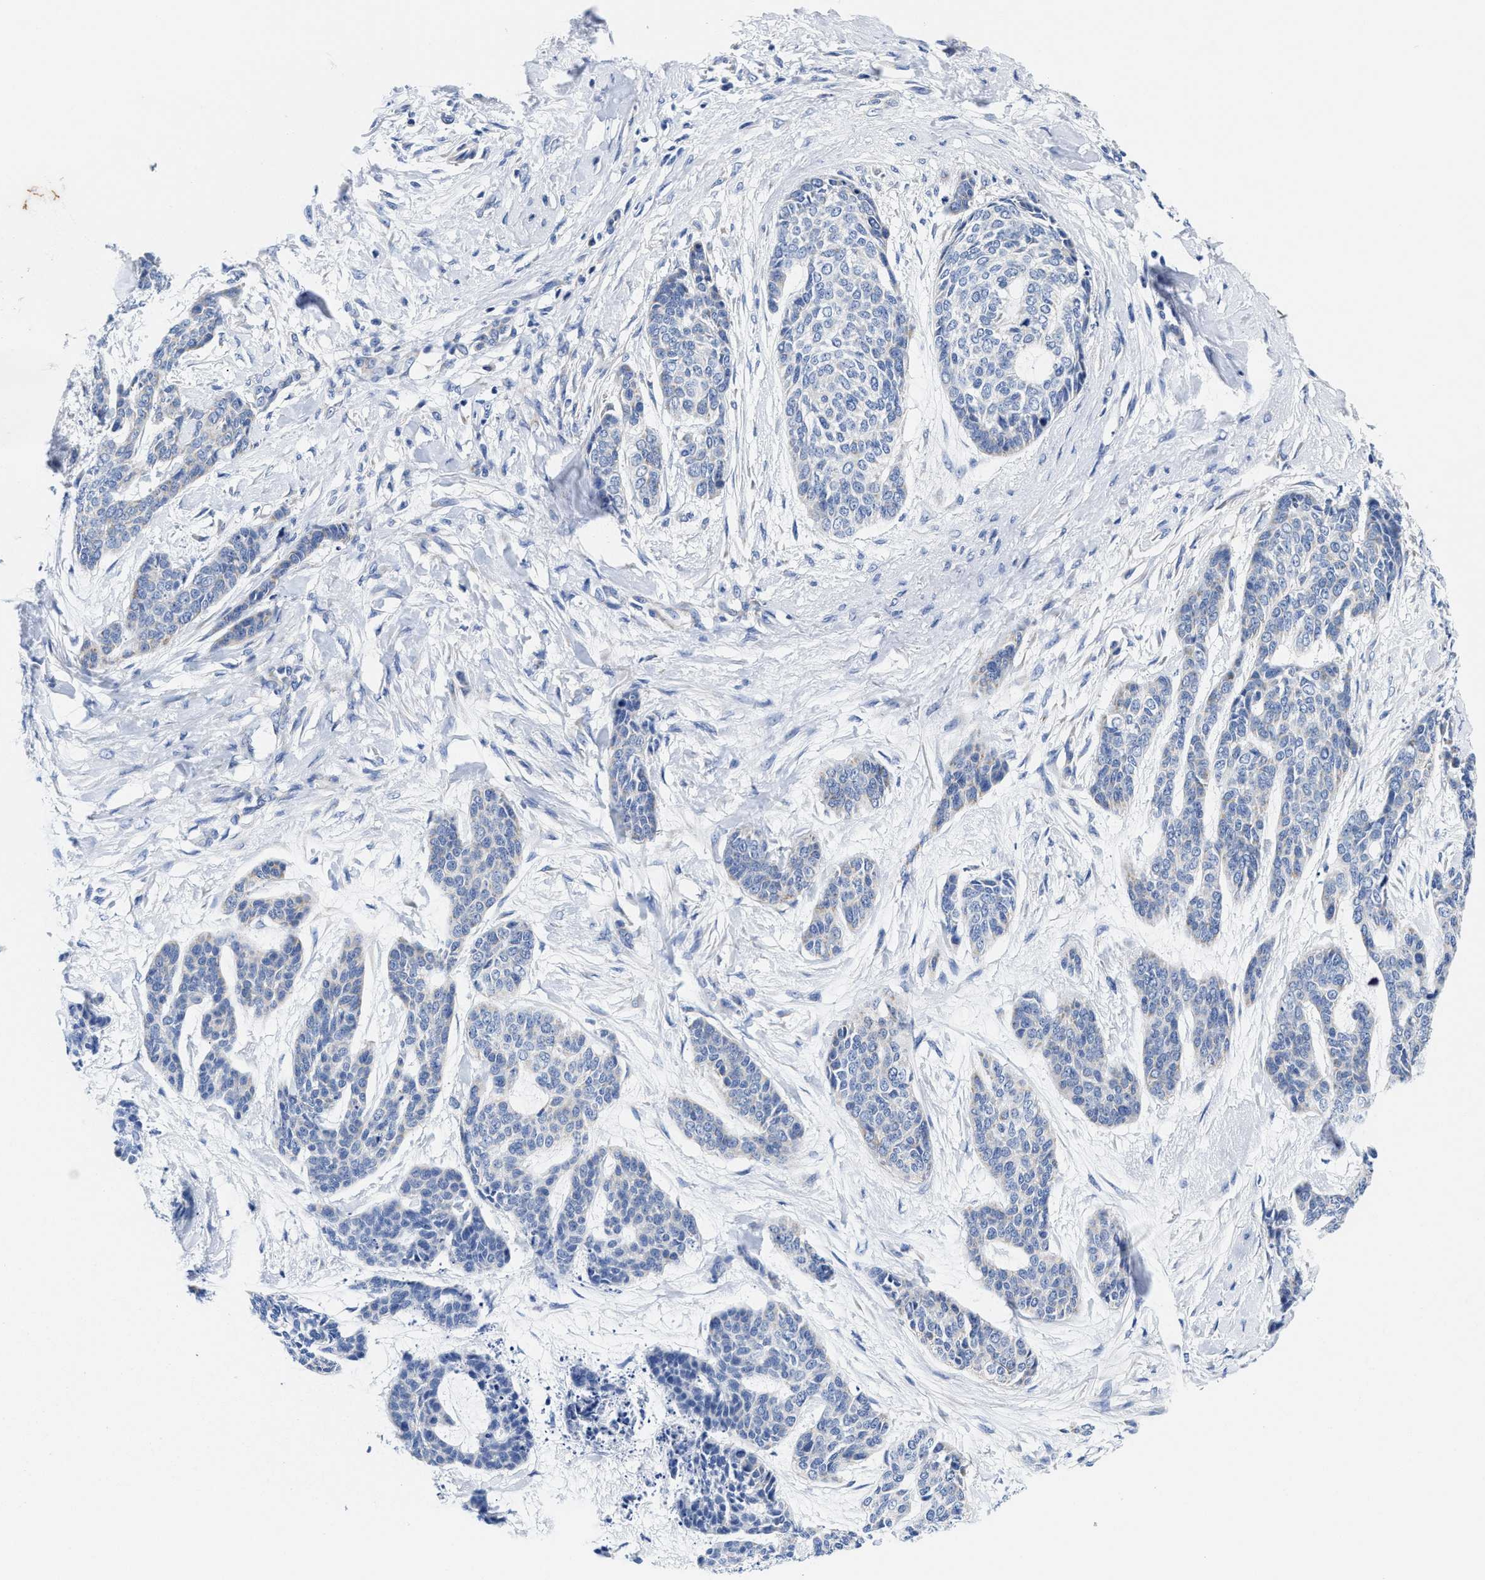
{"staining": {"intensity": "negative", "quantity": "none", "location": "none"}, "tissue": "skin cancer", "cell_type": "Tumor cells", "image_type": "cancer", "snomed": [{"axis": "morphology", "description": "Basal cell carcinoma"}, {"axis": "topography", "description": "Skin"}], "caption": "A micrograph of skin cancer stained for a protein demonstrates no brown staining in tumor cells.", "gene": "TBRG4", "patient": {"sex": "female", "age": 64}}